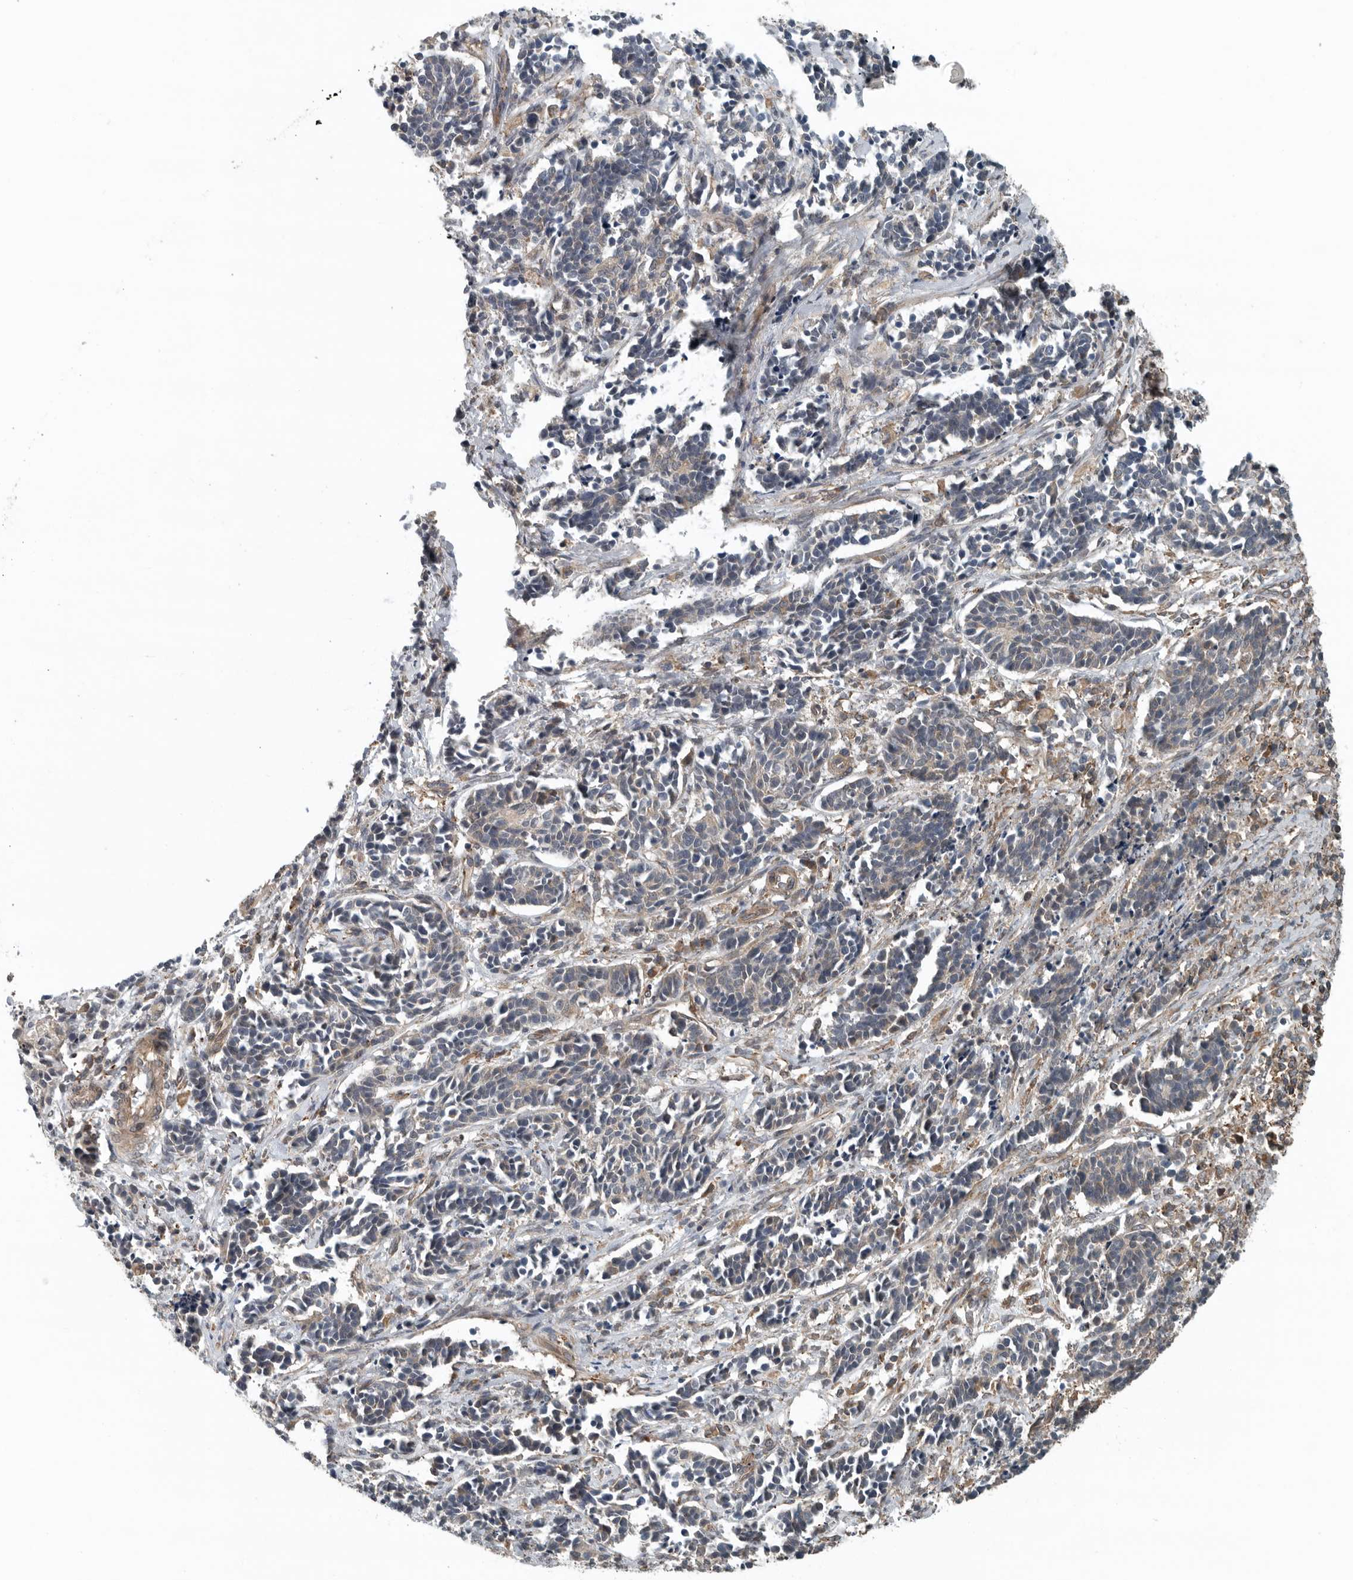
{"staining": {"intensity": "negative", "quantity": "none", "location": "none"}, "tissue": "cervical cancer", "cell_type": "Tumor cells", "image_type": "cancer", "snomed": [{"axis": "morphology", "description": "Normal tissue, NOS"}, {"axis": "morphology", "description": "Squamous cell carcinoma, NOS"}, {"axis": "topography", "description": "Cervix"}], "caption": "DAB (3,3'-diaminobenzidine) immunohistochemical staining of human cervical squamous cell carcinoma demonstrates no significant expression in tumor cells.", "gene": "AMFR", "patient": {"sex": "female", "age": 35}}